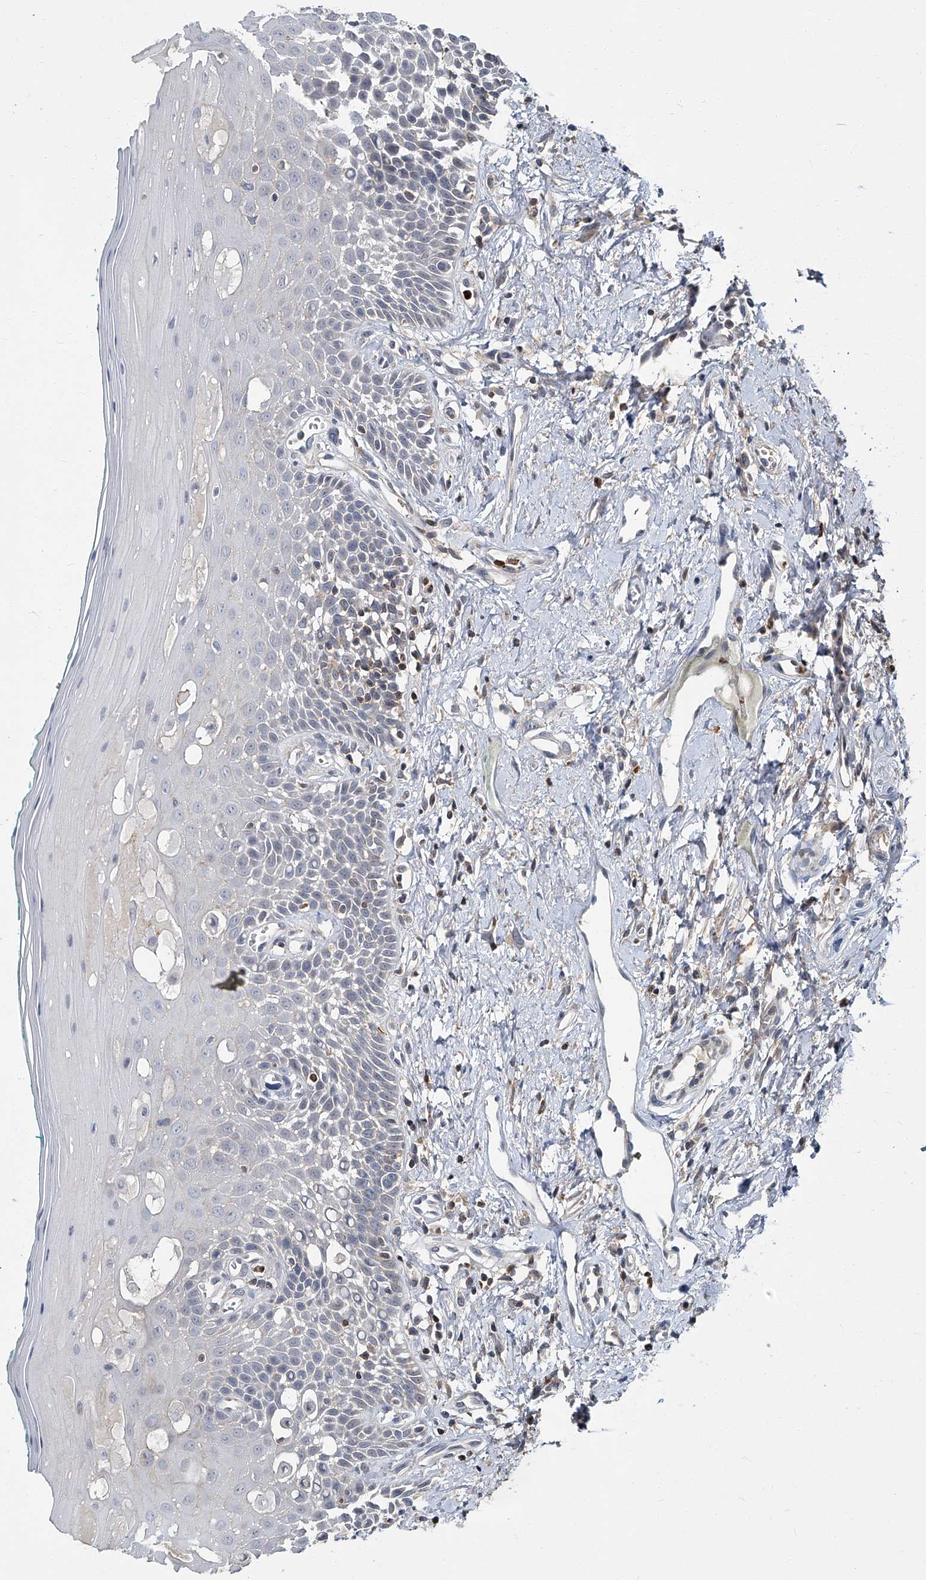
{"staining": {"intensity": "negative", "quantity": "none", "location": "none"}, "tissue": "oral mucosa", "cell_type": "Squamous epithelial cells", "image_type": "normal", "snomed": [{"axis": "morphology", "description": "Normal tissue, NOS"}, {"axis": "topography", "description": "Oral tissue"}], "caption": "Immunohistochemistry (IHC) micrograph of unremarkable oral mucosa: human oral mucosa stained with DAB (3,3'-diaminobenzidine) displays no significant protein staining in squamous epithelial cells.", "gene": "AKNAD1", "patient": {"sex": "female", "age": 70}}